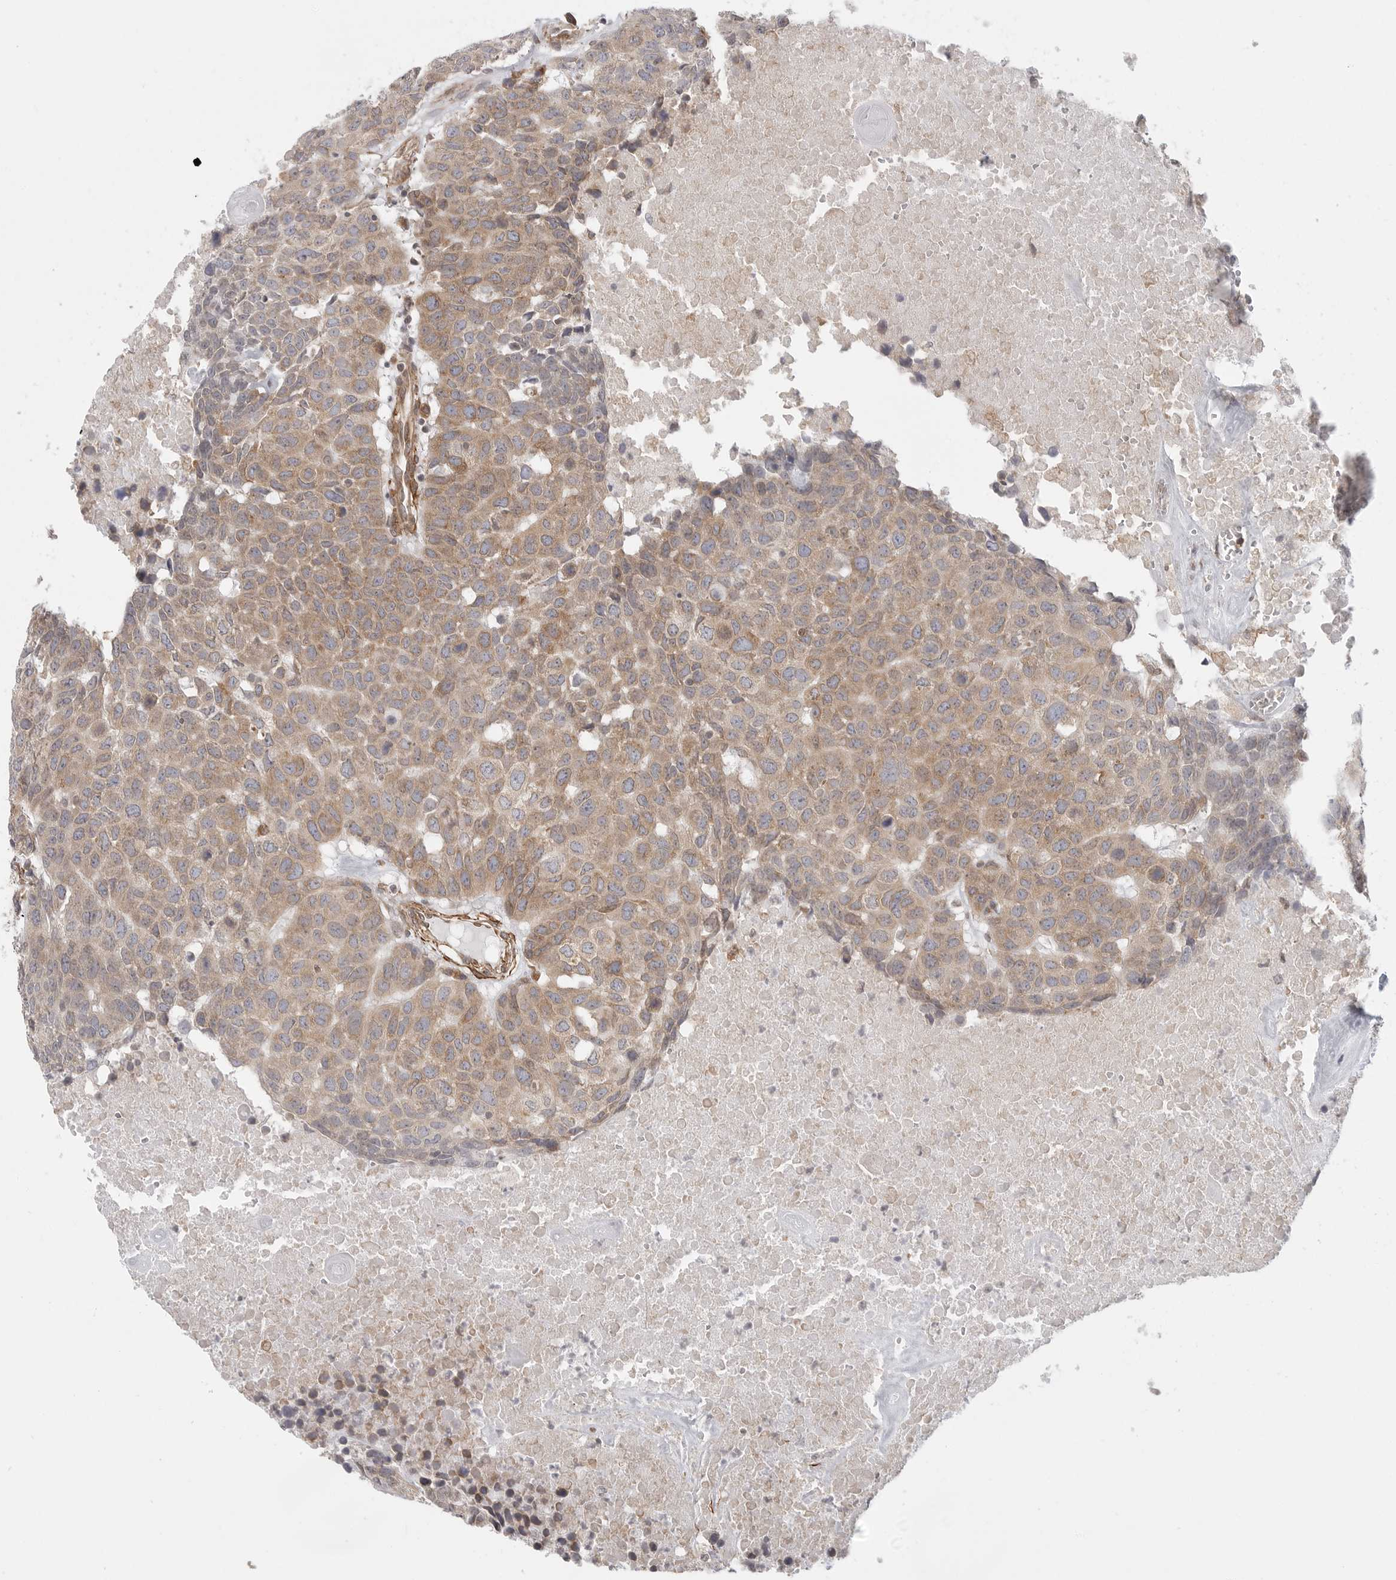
{"staining": {"intensity": "moderate", "quantity": ">75%", "location": "cytoplasmic/membranous"}, "tissue": "head and neck cancer", "cell_type": "Tumor cells", "image_type": "cancer", "snomed": [{"axis": "morphology", "description": "Squamous cell carcinoma, NOS"}, {"axis": "topography", "description": "Head-Neck"}], "caption": "This is a micrograph of IHC staining of head and neck squamous cell carcinoma, which shows moderate expression in the cytoplasmic/membranous of tumor cells.", "gene": "CERS2", "patient": {"sex": "male", "age": 66}}